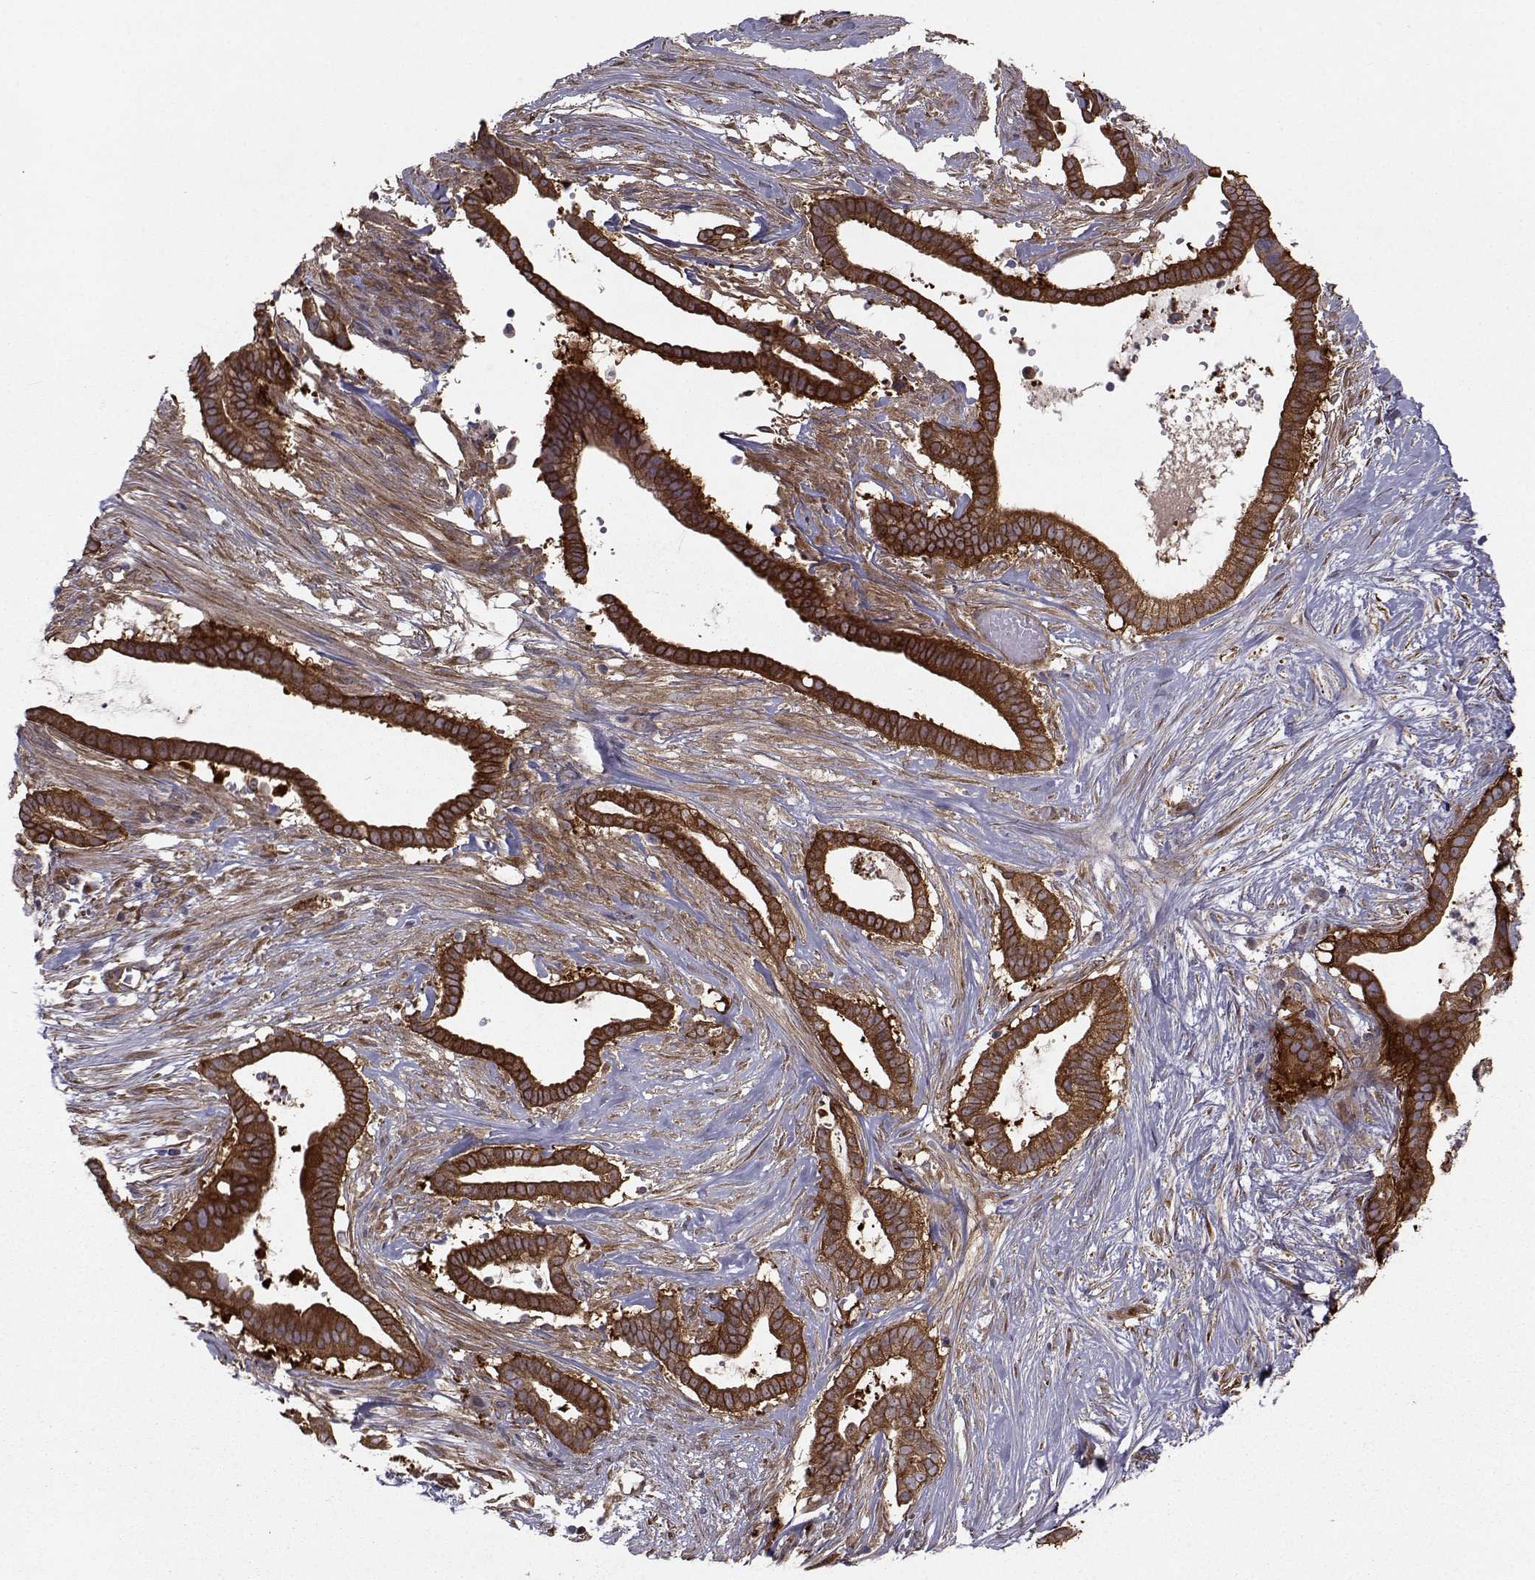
{"staining": {"intensity": "strong", "quantity": ">75%", "location": "cytoplasmic/membranous"}, "tissue": "pancreatic cancer", "cell_type": "Tumor cells", "image_type": "cancer", "snomed": [{"axis": "morphology", "description": "Adenocarcinoma, NOS"}, {"axis": "topography", "description": "Pancreas"}], "caption": "Strong cytoplasmic/membranous protein positivity is appreciated in approximately >75% of tumor cells in pancreatic cancer.", "gene": "TRIP10", "patient": {"sex": "male", "age": 61}}